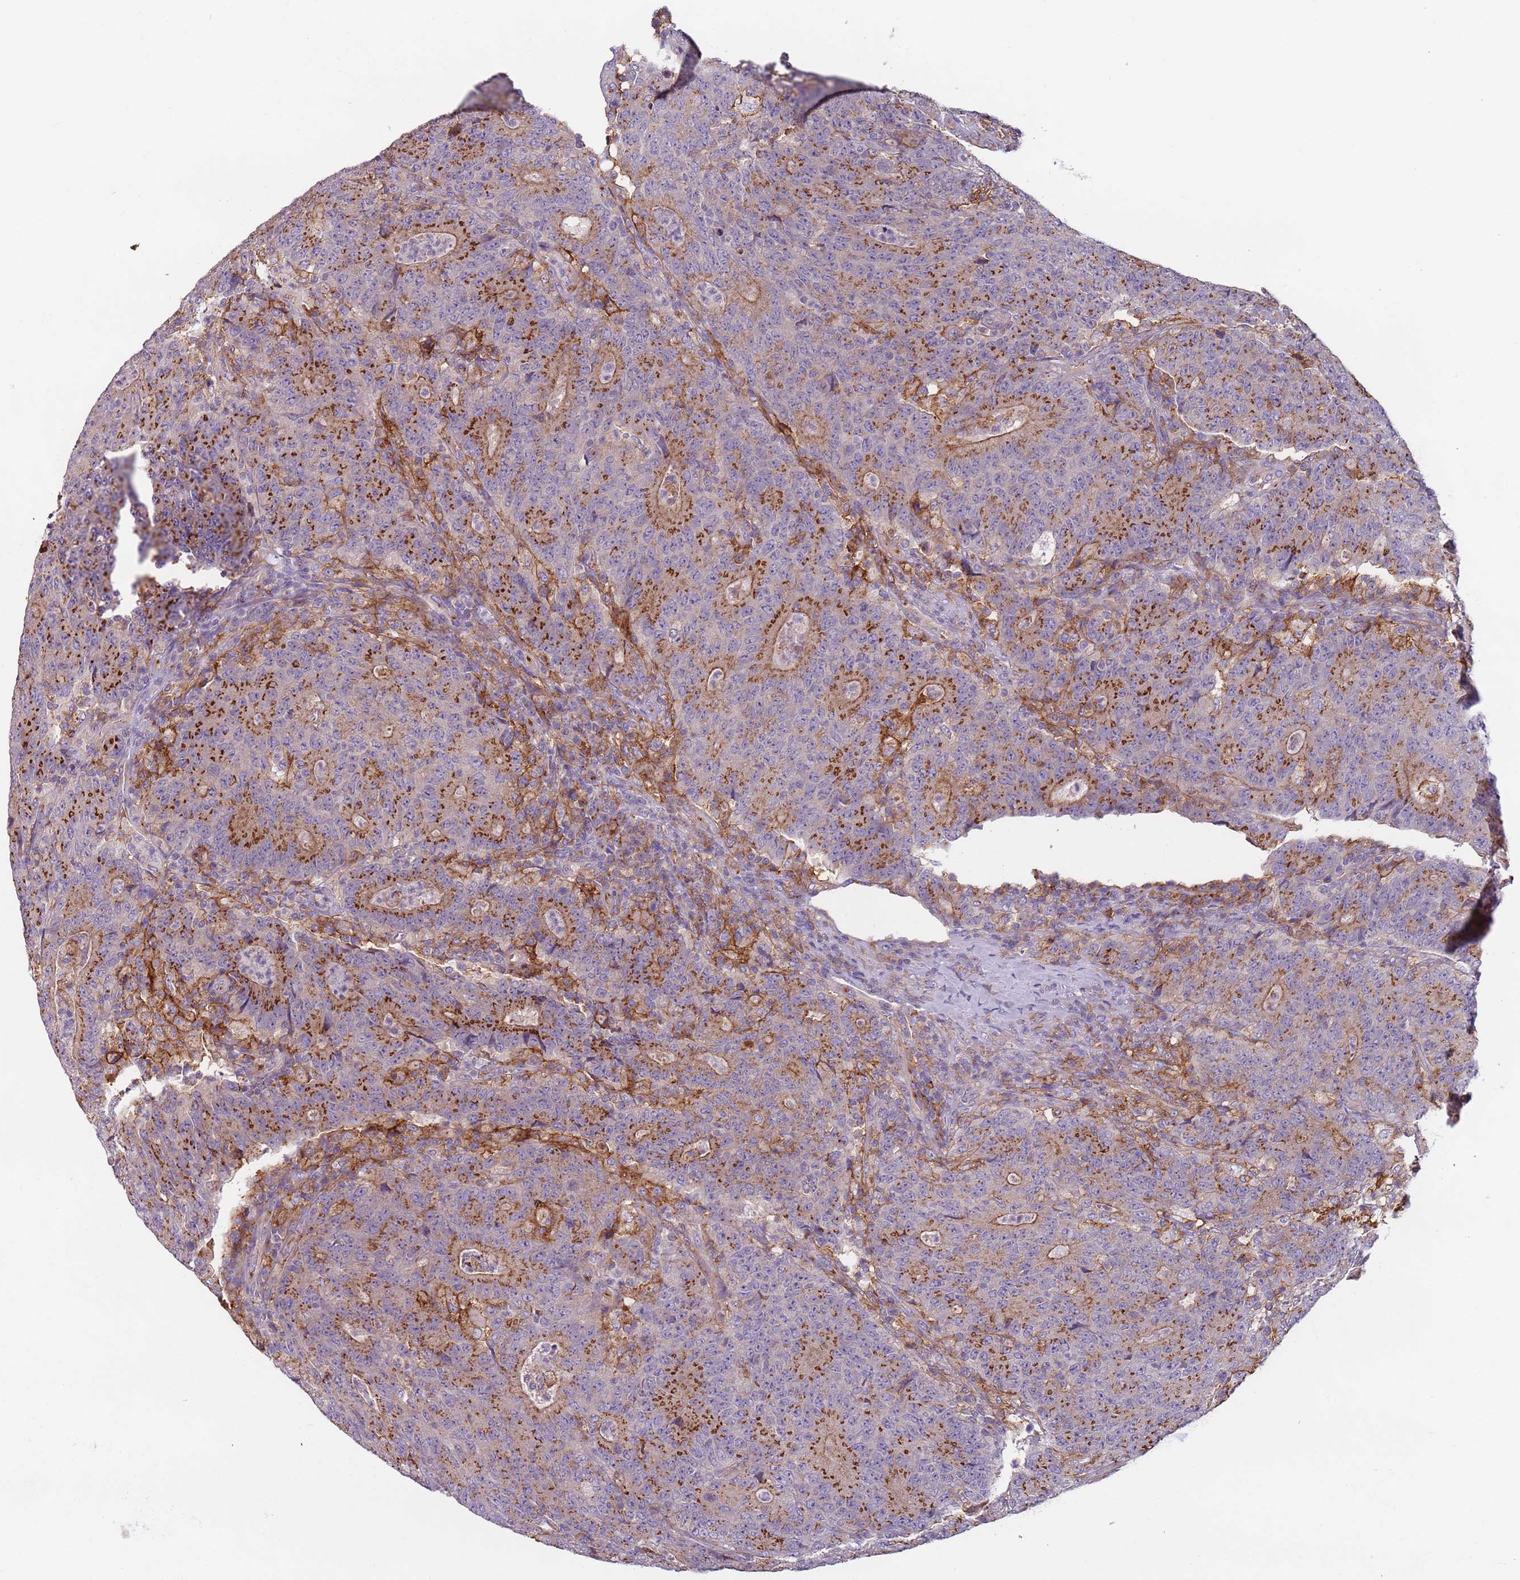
{"staining": {"intensity": "strong", "quantity": "25%-75%", "location": "cytoplasmic/membranous"}, "tissue": "colorectal cancer", "cell_type": "Tumor cells", "image_type": "cancer", "snomed": [{"axis": "morphology", "description": "Adenocarcinoma, NOS"}, {"axis": "topography", "description": "Colon"}], "caption": "Human adenocarcinoma (colorectal) stained with a brown dye reveals strong cytoplasmic/membranous positive staining in about 25%-75% of tumor cells.", "gene": "AKTIP", "patient": {"sex": "female", "age": 75}}